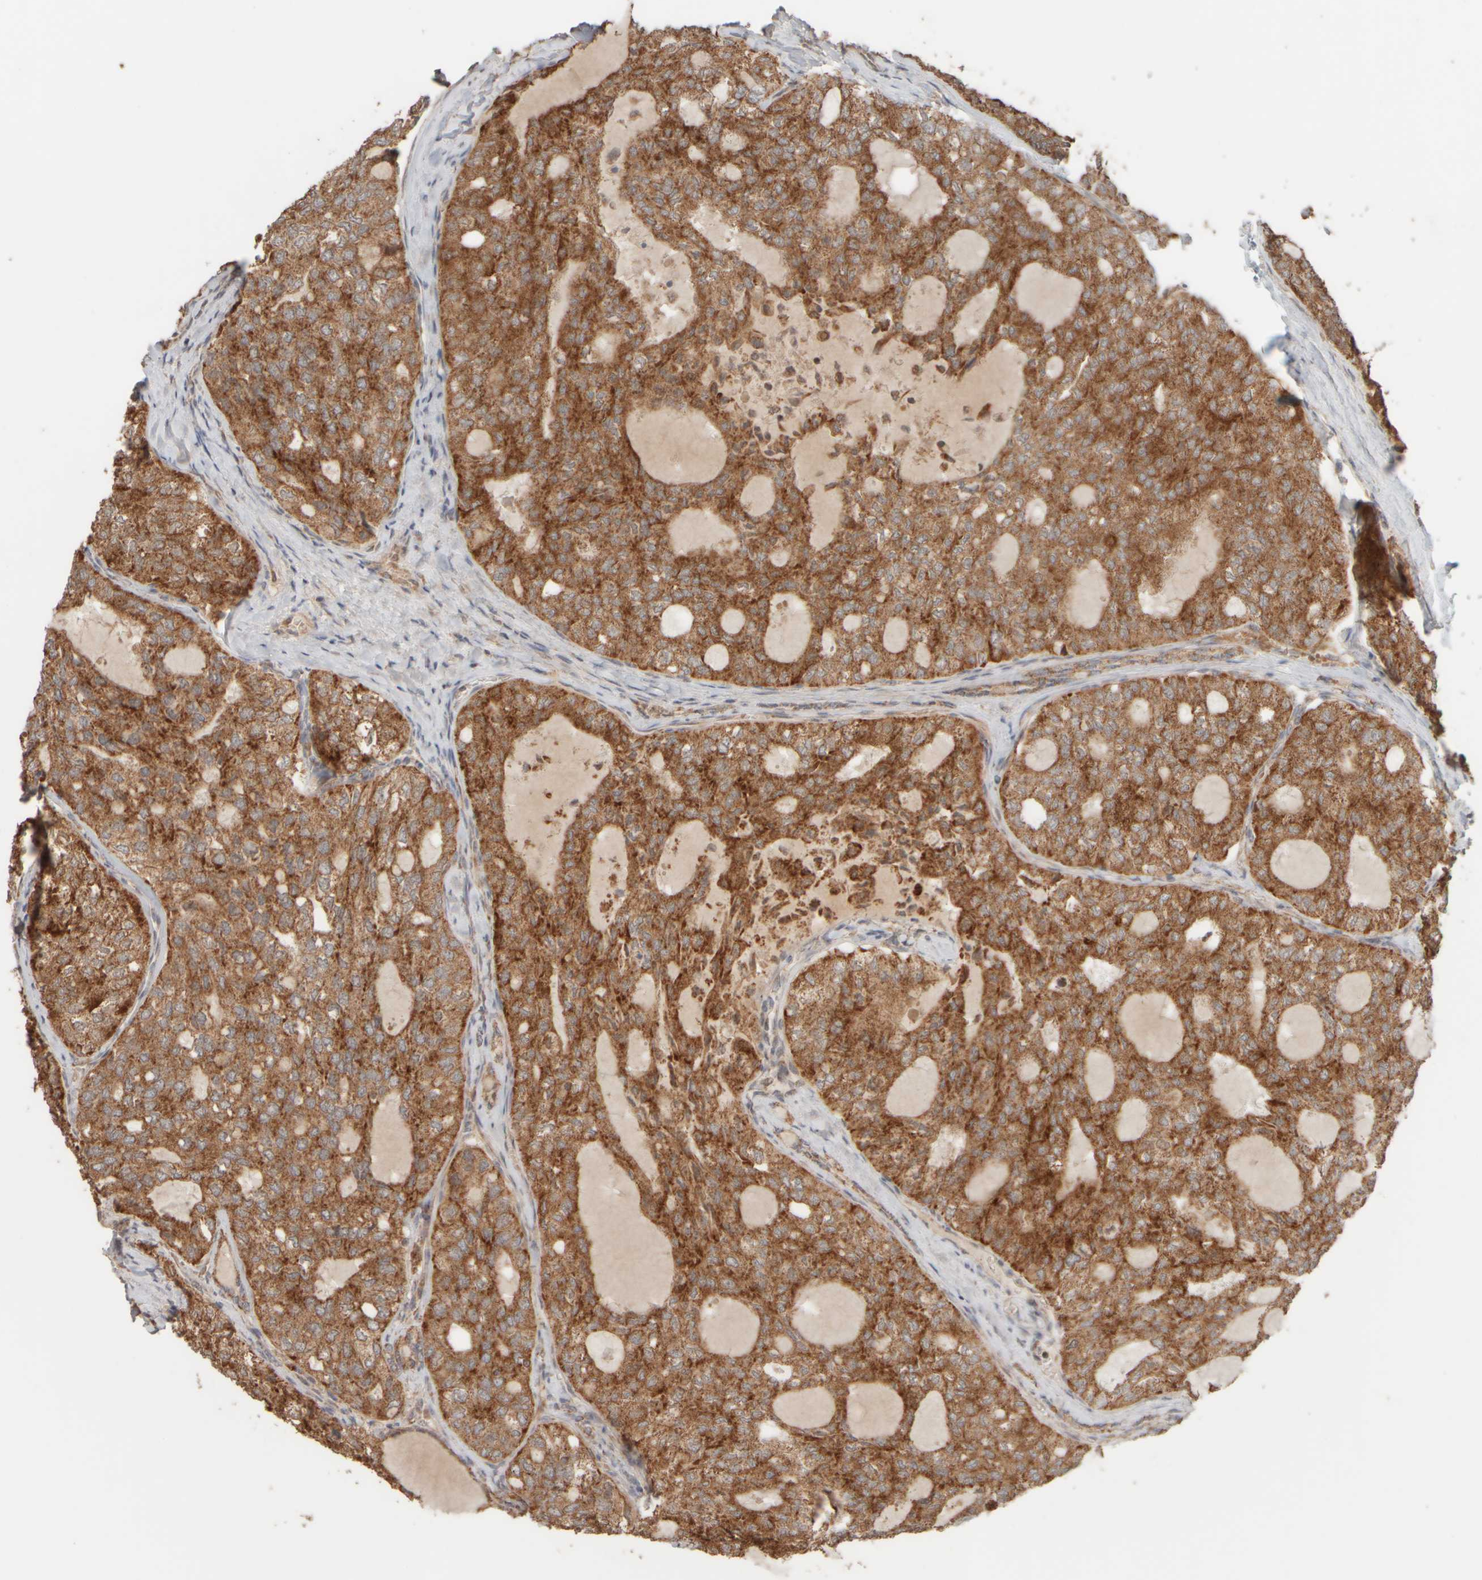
{"staining": {"intensity": "strong", "quantity": ">75%", "location": "cytoplasmic/membranous"}, "tissue": "thyroid cancer", "cell_type": "Tumor cells", "image_type": "cancer", "snomed": [{"axis": "morphology", "description": "Follicular adenoma carcinoma, NOS"}, {"axis": "topography", "description": "Thyroid gland"}], "caption": "Protein staining reveals strong cytoplasmic/membranous expression in approximately >75% of tumor cells in thyroid cancer (follicular adenoma carcinoma).", "gene": "EIF2B3", "patient": {"sex": "male", "age": 75}}